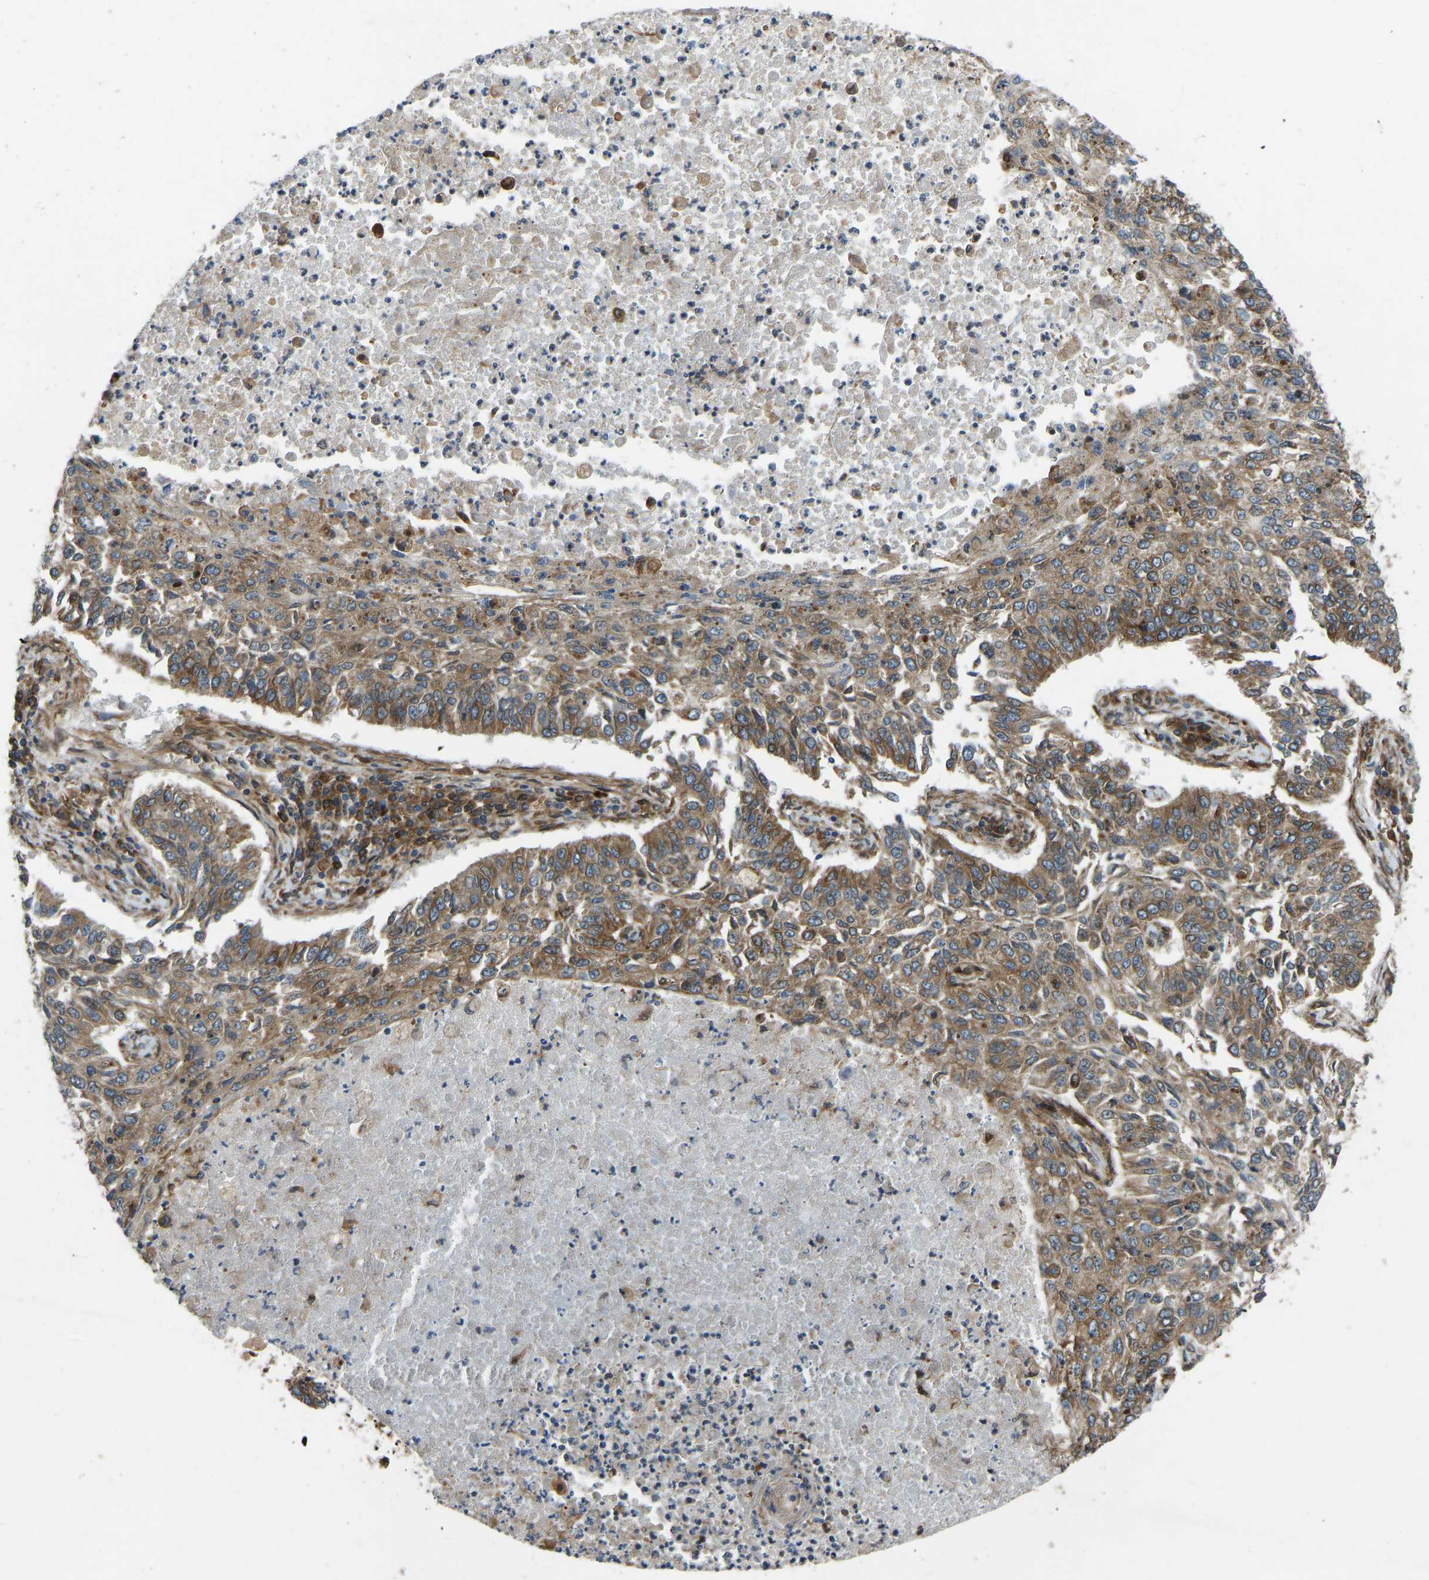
{"staining": {"intensity": "moderate", "quantity": ">75%", "location": "cytoplasmic/membranous"}, "tissue": "lung cancer", "cell_type": "Tumor cells", "image_type": "cancer", "snomed": [{"axis": "morphology", "description": "Normal tissue, NOS"}, {"axis": "morphology", "description": "Squamous cell carcinoma, NOS"}, {"axis": "topography", "description": "Cartilage tissue"}, {"axis": "topography", "description": "Bronchus"}, {"axis": "topography", "description": "Lung"}], "caption": "Protein analysis of squamous cell carcinoma (lung) tissue reveals moderate cytoplasmic/membranous staining in about >75% of tumor cells. (DAB IHC, brown staining for protein, blue staining for nuclei).", "gene": "OS9", "patient": {"sex": "female", "age": 49}}